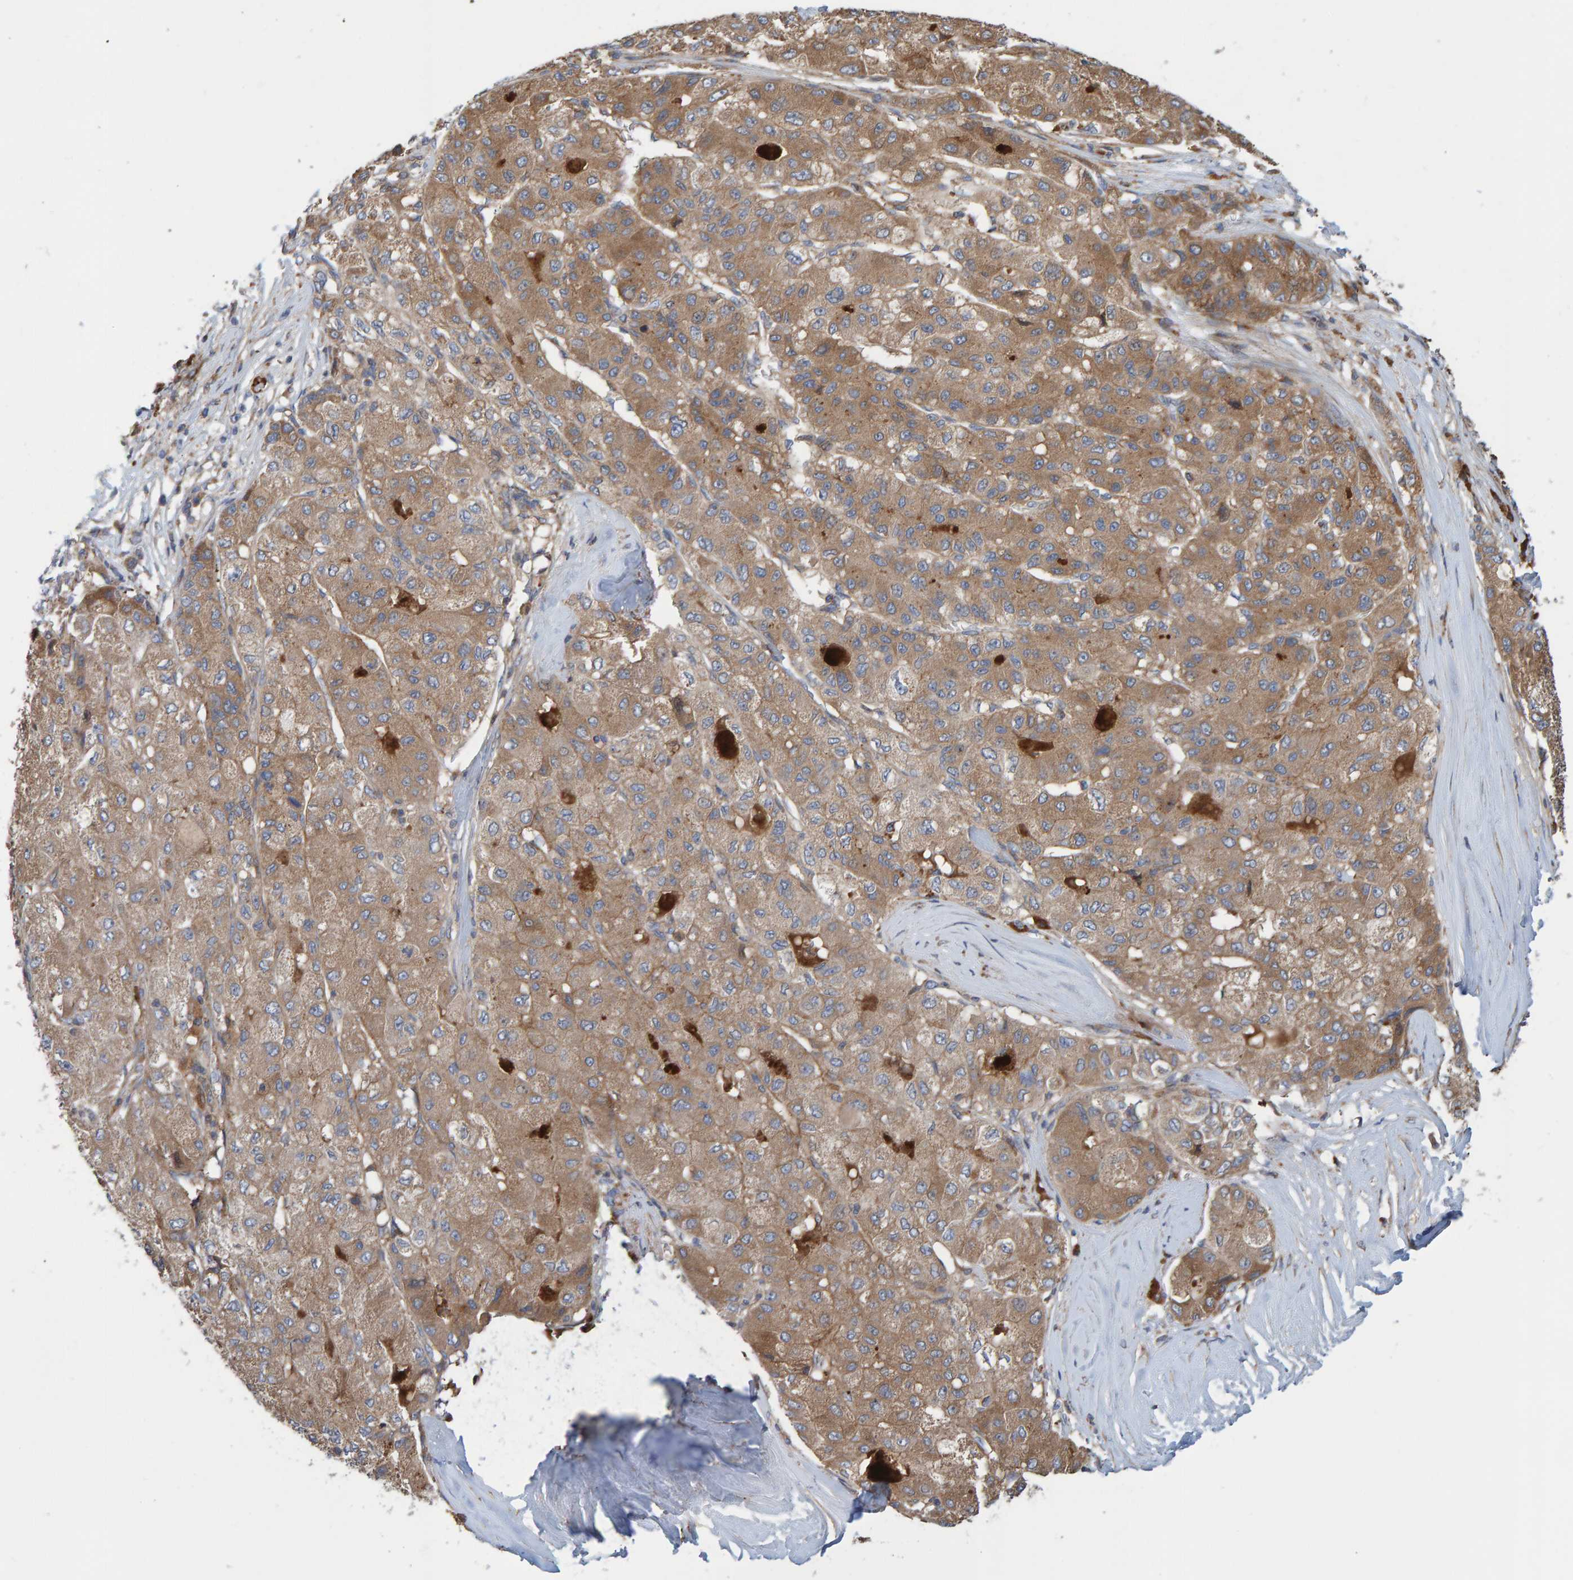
{"staining": {"intensity": "moderate", "quantity": ">75%", "location": "cytoplasmic/membranous"}, "tissue": "liver cancer", "cell_type": "Tumor cells", "image_type": "cancer", "snomed": [{"axis": "morphology", "description": "Carcinoma, Hepatocellular, NOS"}, {"axis": "topography", "description": "Liver"}], "caption": "Liver cancer was stained to show a protein in brown. There is medium levels of moderate cytoplasmic/membranous staining in about >75% of tumor cells.", "gene": "KIAA0753", "patient": {"sex": "male", "age": 80}}